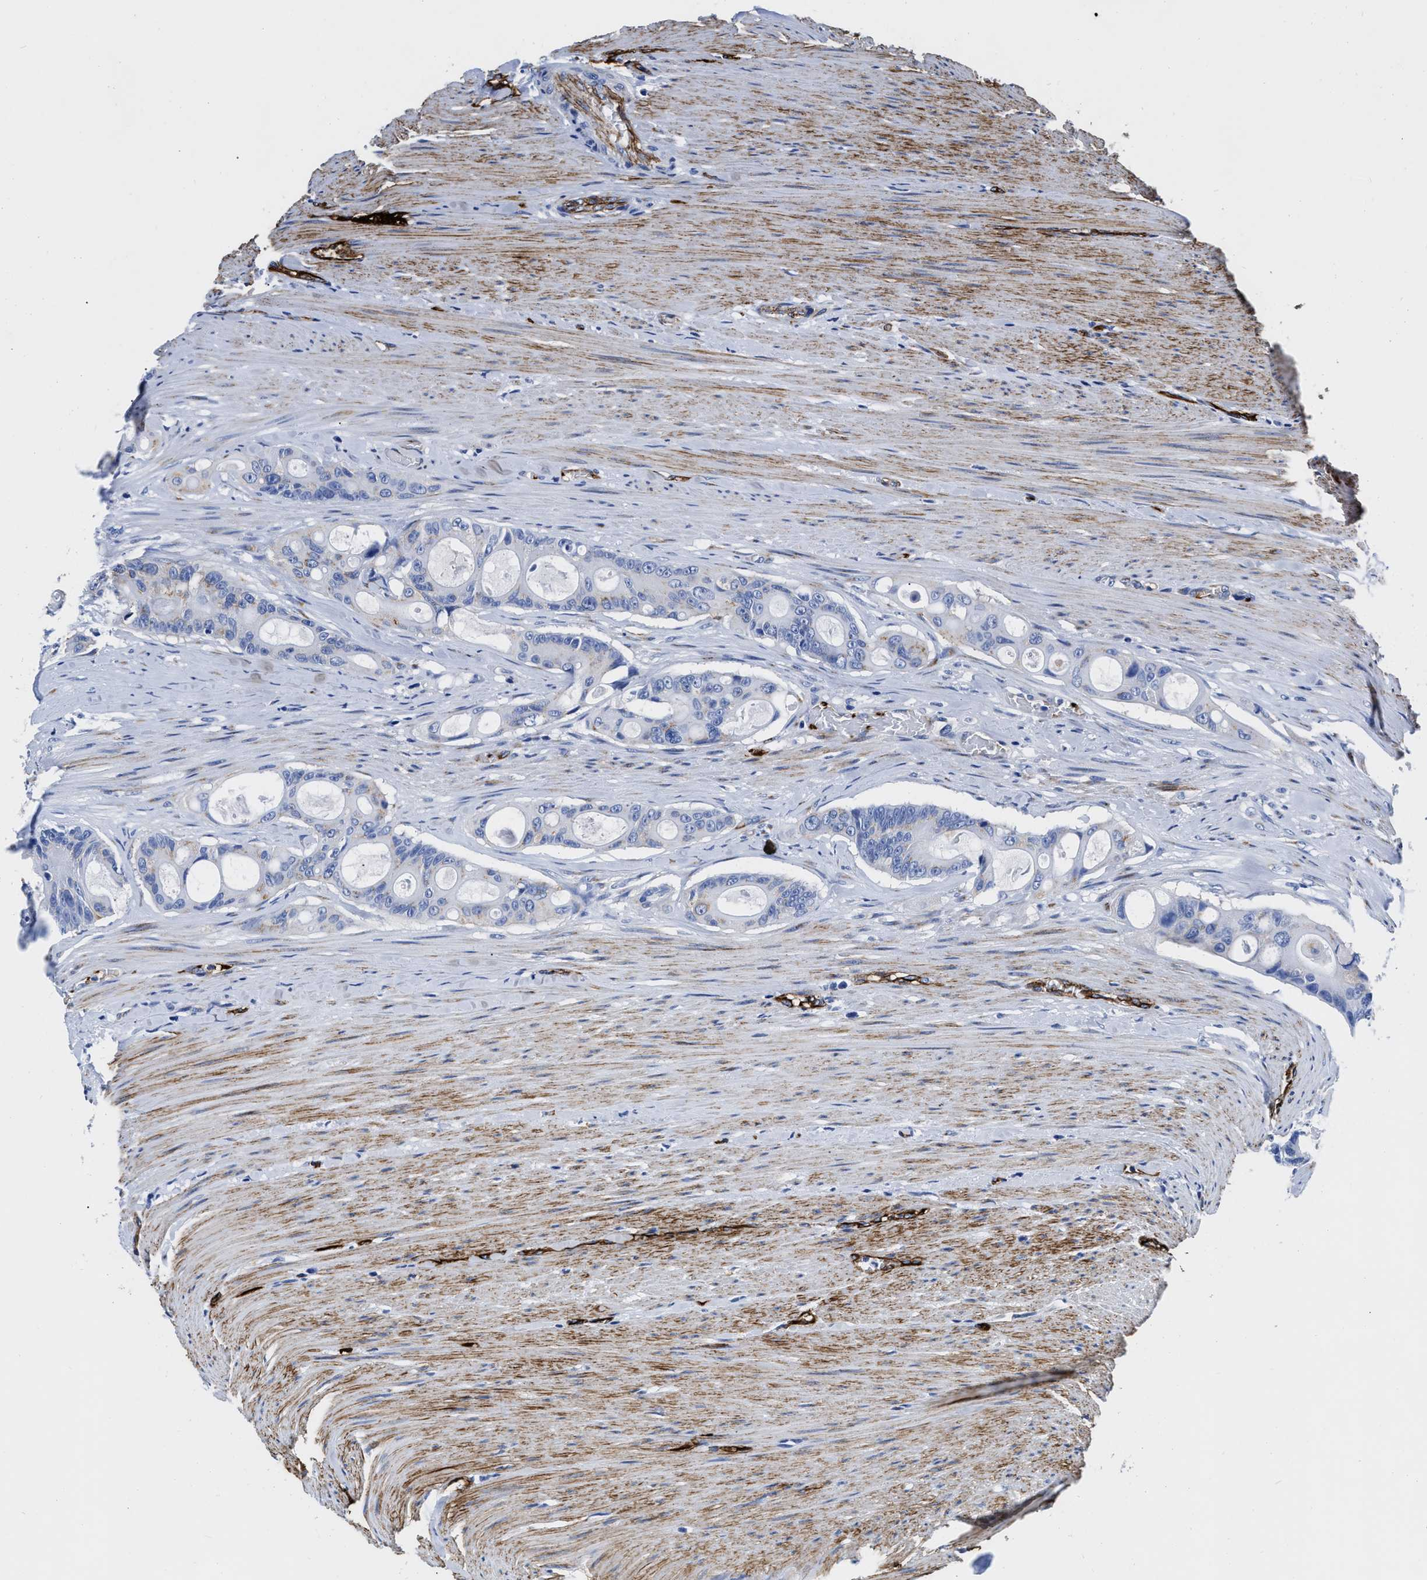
{"staining": {"intensity": "negative", "quantity": "none", "location": "none"}, "tissue": "colorectal cancer", "cell_type": "Tumor cells", "image_type": "cancer", "snomed": [{"axis": "morphology", "description": "Adenocarcinoma, NOS"}, {"axis": "topography", "description": "Colon"}], "caption": "IHC of colorectal cancer displays no positivity in tumor cells.", "gene": "TVP23B", "patient": {"sex": "female", "age": 57}}